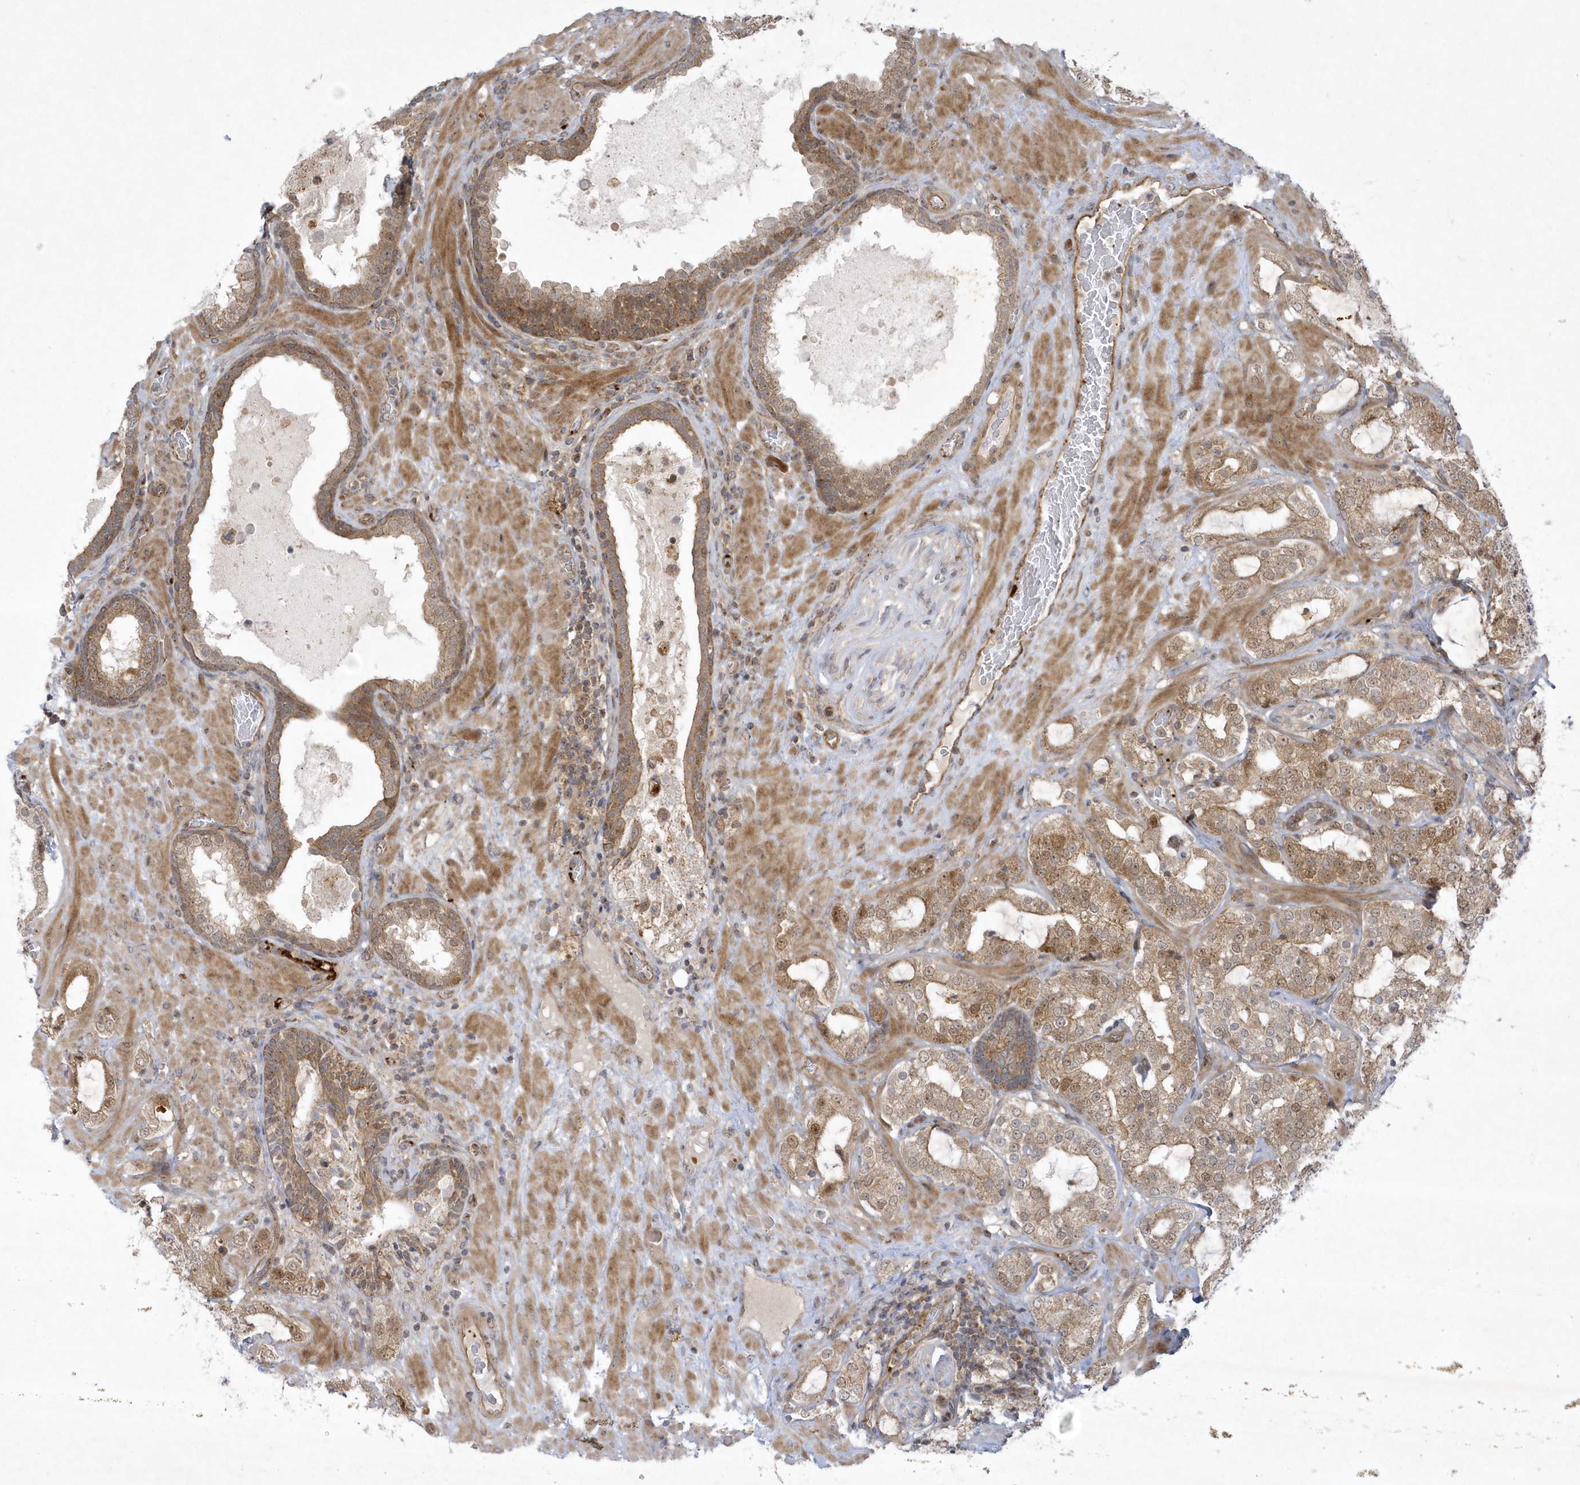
{"staining": {"intensity": "moderate", "quantity": ">75%", "location": "cytoplasmic/membranous,nuclear"}, "tissue": "prostate cancer", "cell_type": "Tumor cells", "image_type": "cancer", "snomed": [{"axis": "morphology", "description": "Adenocarcinoma, High grade"}, {"axis": "topography", "description": "Prostate"}], "caption": "Immunohistochemistry staining of prostate cancer (high-grade adenocarcinoma), which demonstrates medium levels of moderate cytoplasmic/membranous and nuclear staining in about >75% of tumor cells indicating moderate cytoplasmic/membranous and nuclear protein staining. The staining was performed using DAB (3,3'-diaminobenzidine) (brown) for protein detection and nuclei were counterstained in hematoxylin (blue).", "gene": "NAF1", "patient": {"sex": "male", "age": 64}}